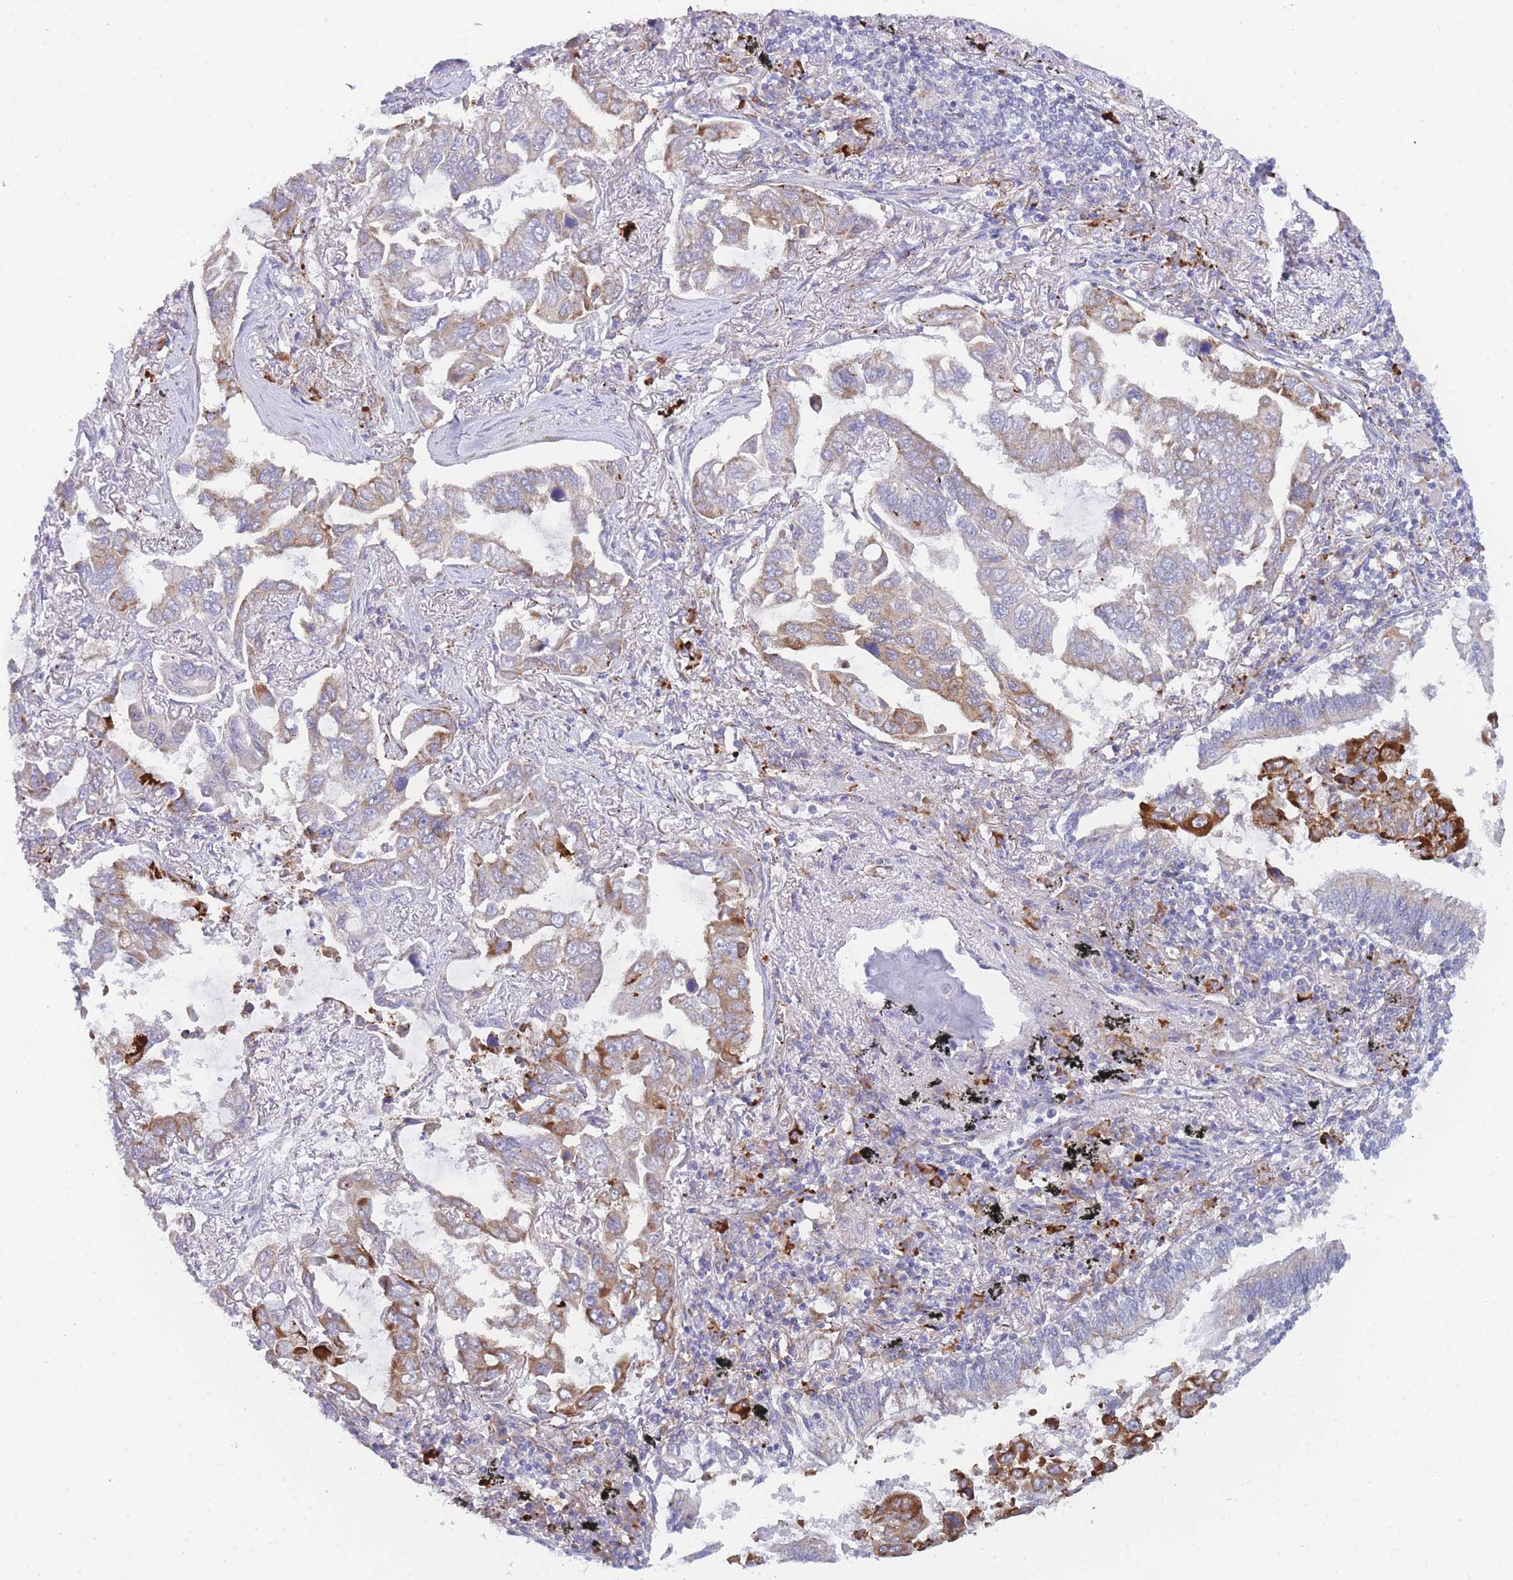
{"staining": {"intensity": "moderate", "quantity": "25%-75%", "location": "cytoplasmic/membranous"}, "tissue": "lung cancer", "cell_type": "Tumor cells", "image_type": "cancer", "snomed": [{"axis": "morphology", "description": "Adenocarcinoma, NOS"}, {"axis": "topography", "description": "Lung"}], "caption": "Human lung cancer stained with a brown dye exhibits moderate cytoplasmic/membranous positive expression in approximately 25%-75% of tumor cells.", "gene": "ZNF510", "patient": {"sex": "male", "age": 64}}